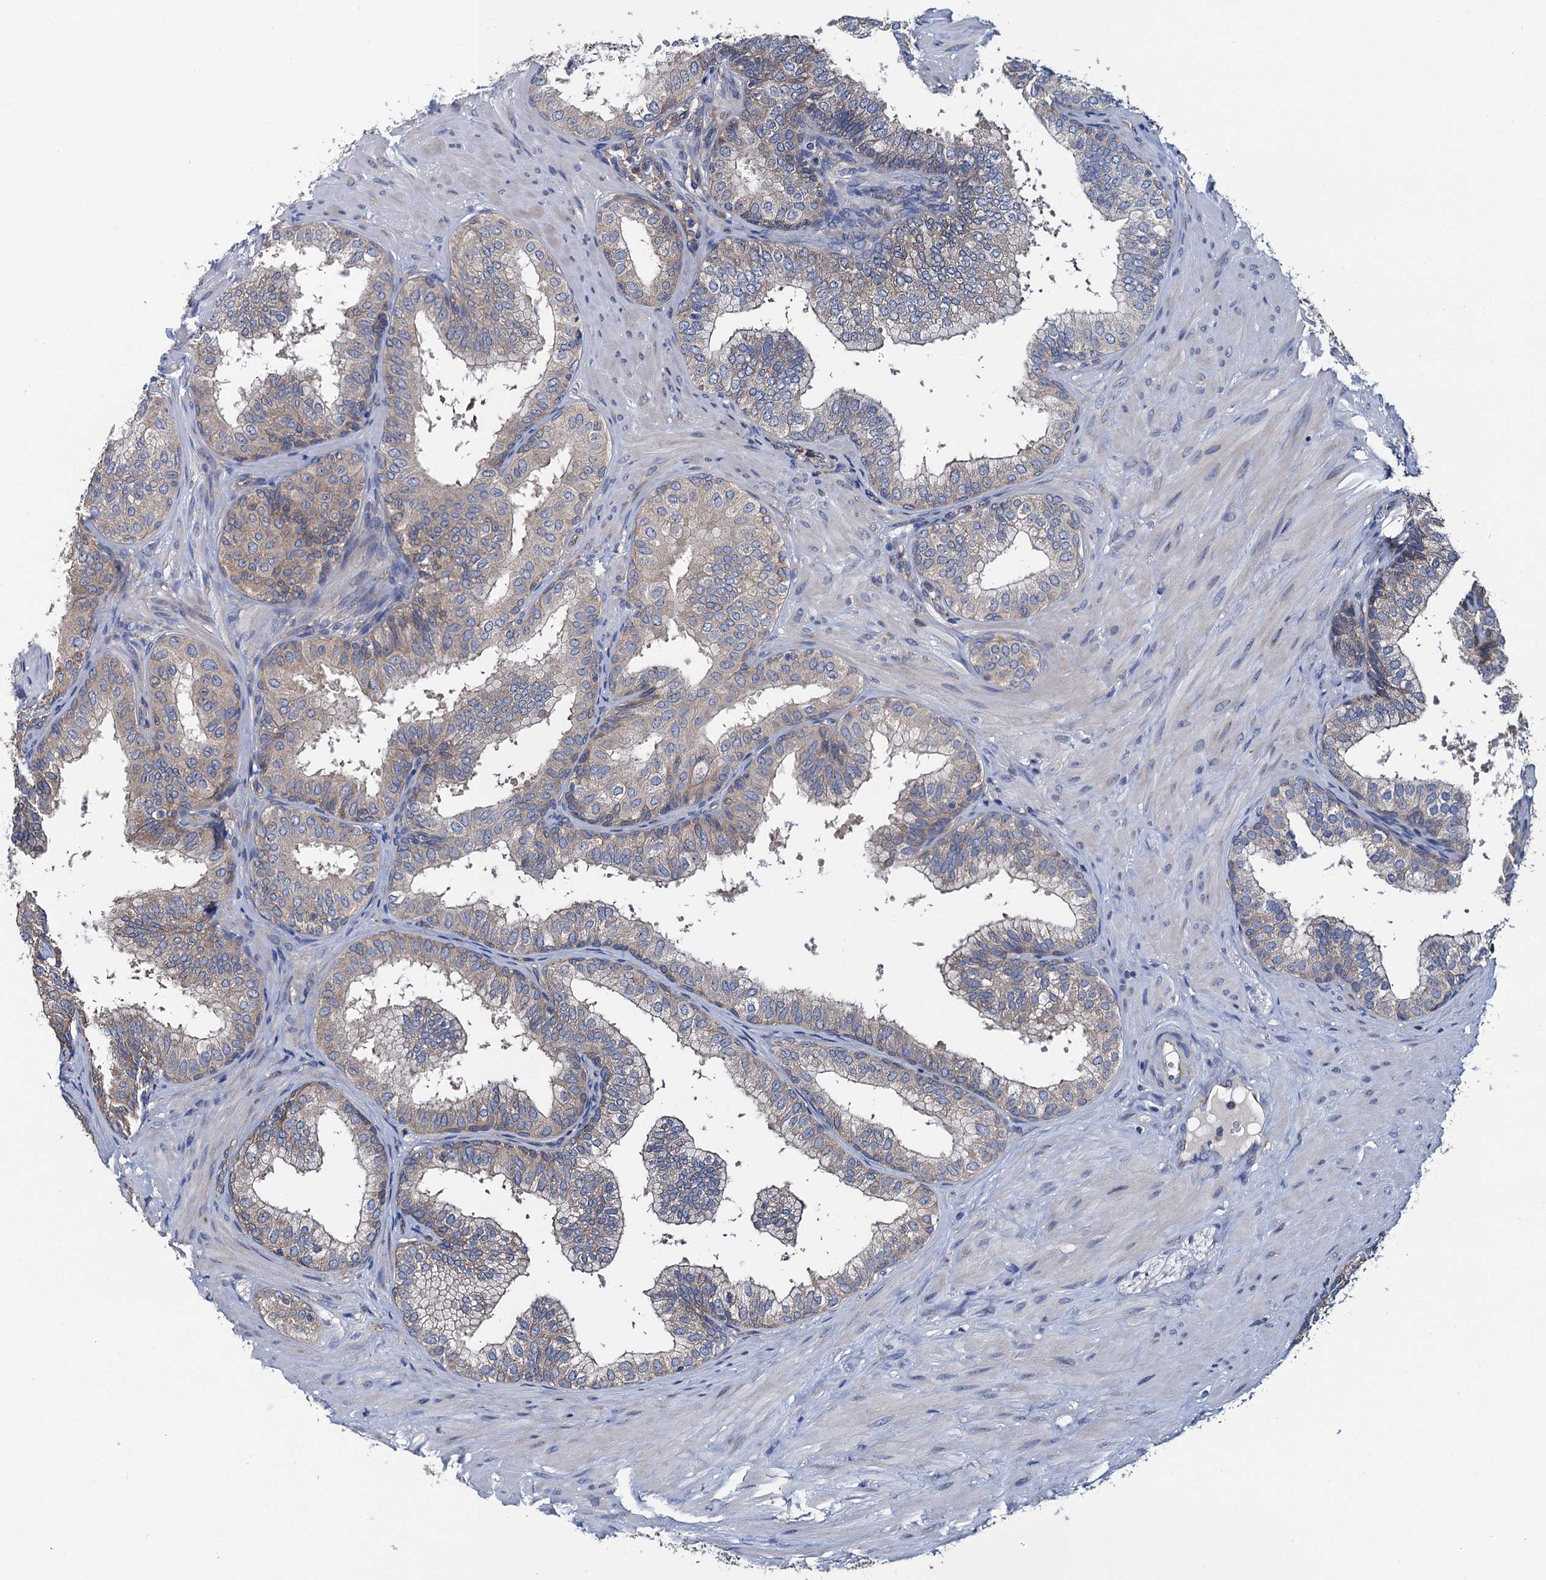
{"staining": {"intensity": "weak", "quantity": "<25%", "location": "cytoplasmic/membranous"}, "tissue": "prostate", "cell_type": "Glandular cells", "image_type": "normal", "snomed": [{"axis": "morphology", "description": "Normal tissue, NOS"}, {"axis": "topography", "description": "Prostate"}], "caption": "Immunohistochemical staining of benign human prostate reveals no significant expression in glandular cells.", "gene": "ADCY9", "patient": {"sex": "male", "age": 60}}